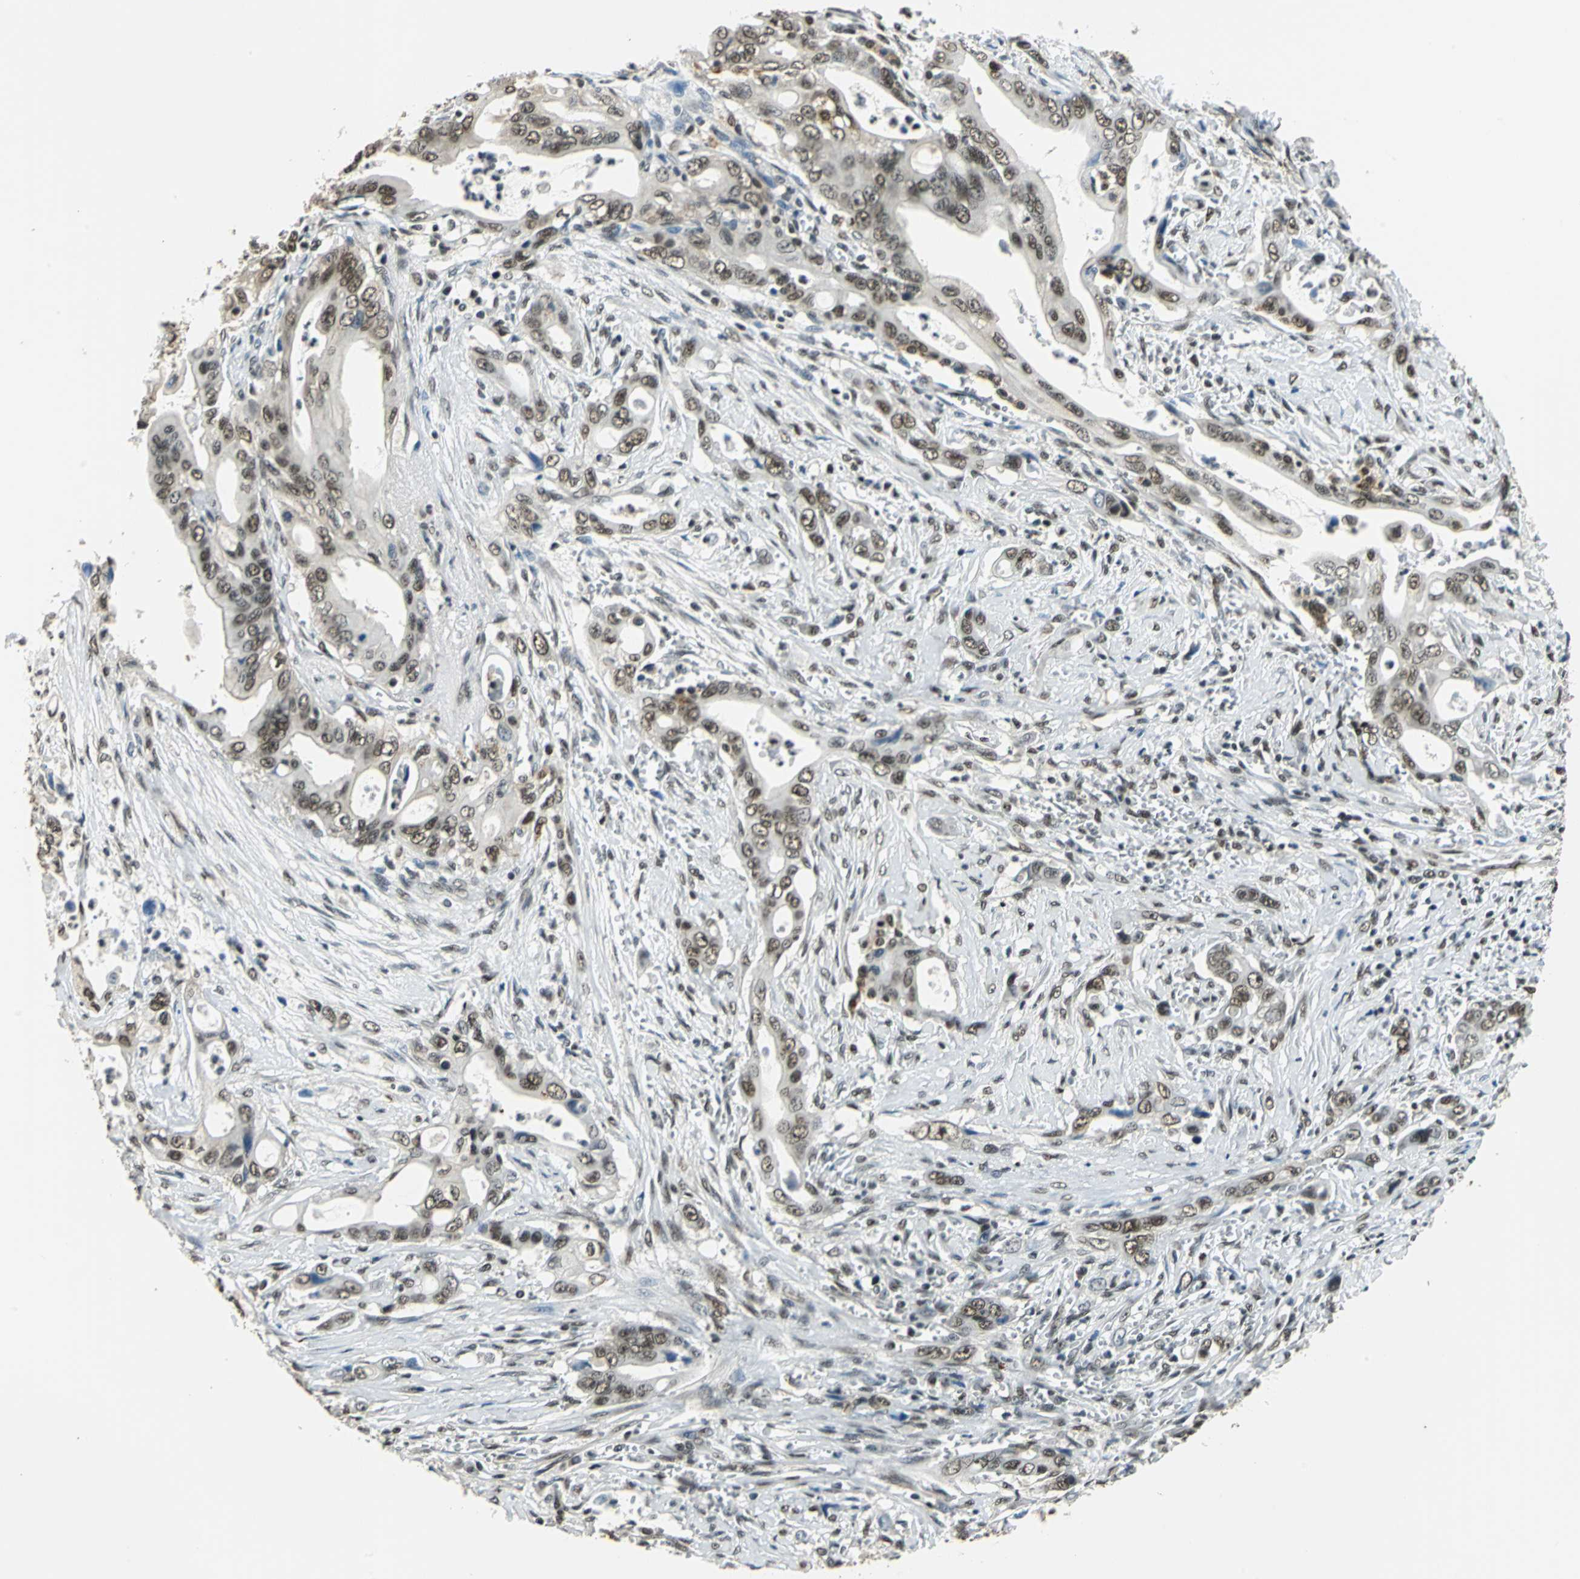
{"staining": {"intensity": "moderate", "quantity": ">75%", "location": "nuclear"}, "tissue": "pancreatic cancer", "cell_type": "Tumor cells", "image_type": "cancer", "snomed": [{"axis": "morphology", "description": "Adenocarcinoma, NOS"}, {"axis": "topography", "description": "Pancreas"}], "caption": "A brown stain labels moderate nuclear positivity of a protein in pancreatic adenocarcinoma tumor cells.", "gene": "RBM14", "patient": {"sex": "male", "age": 59}}